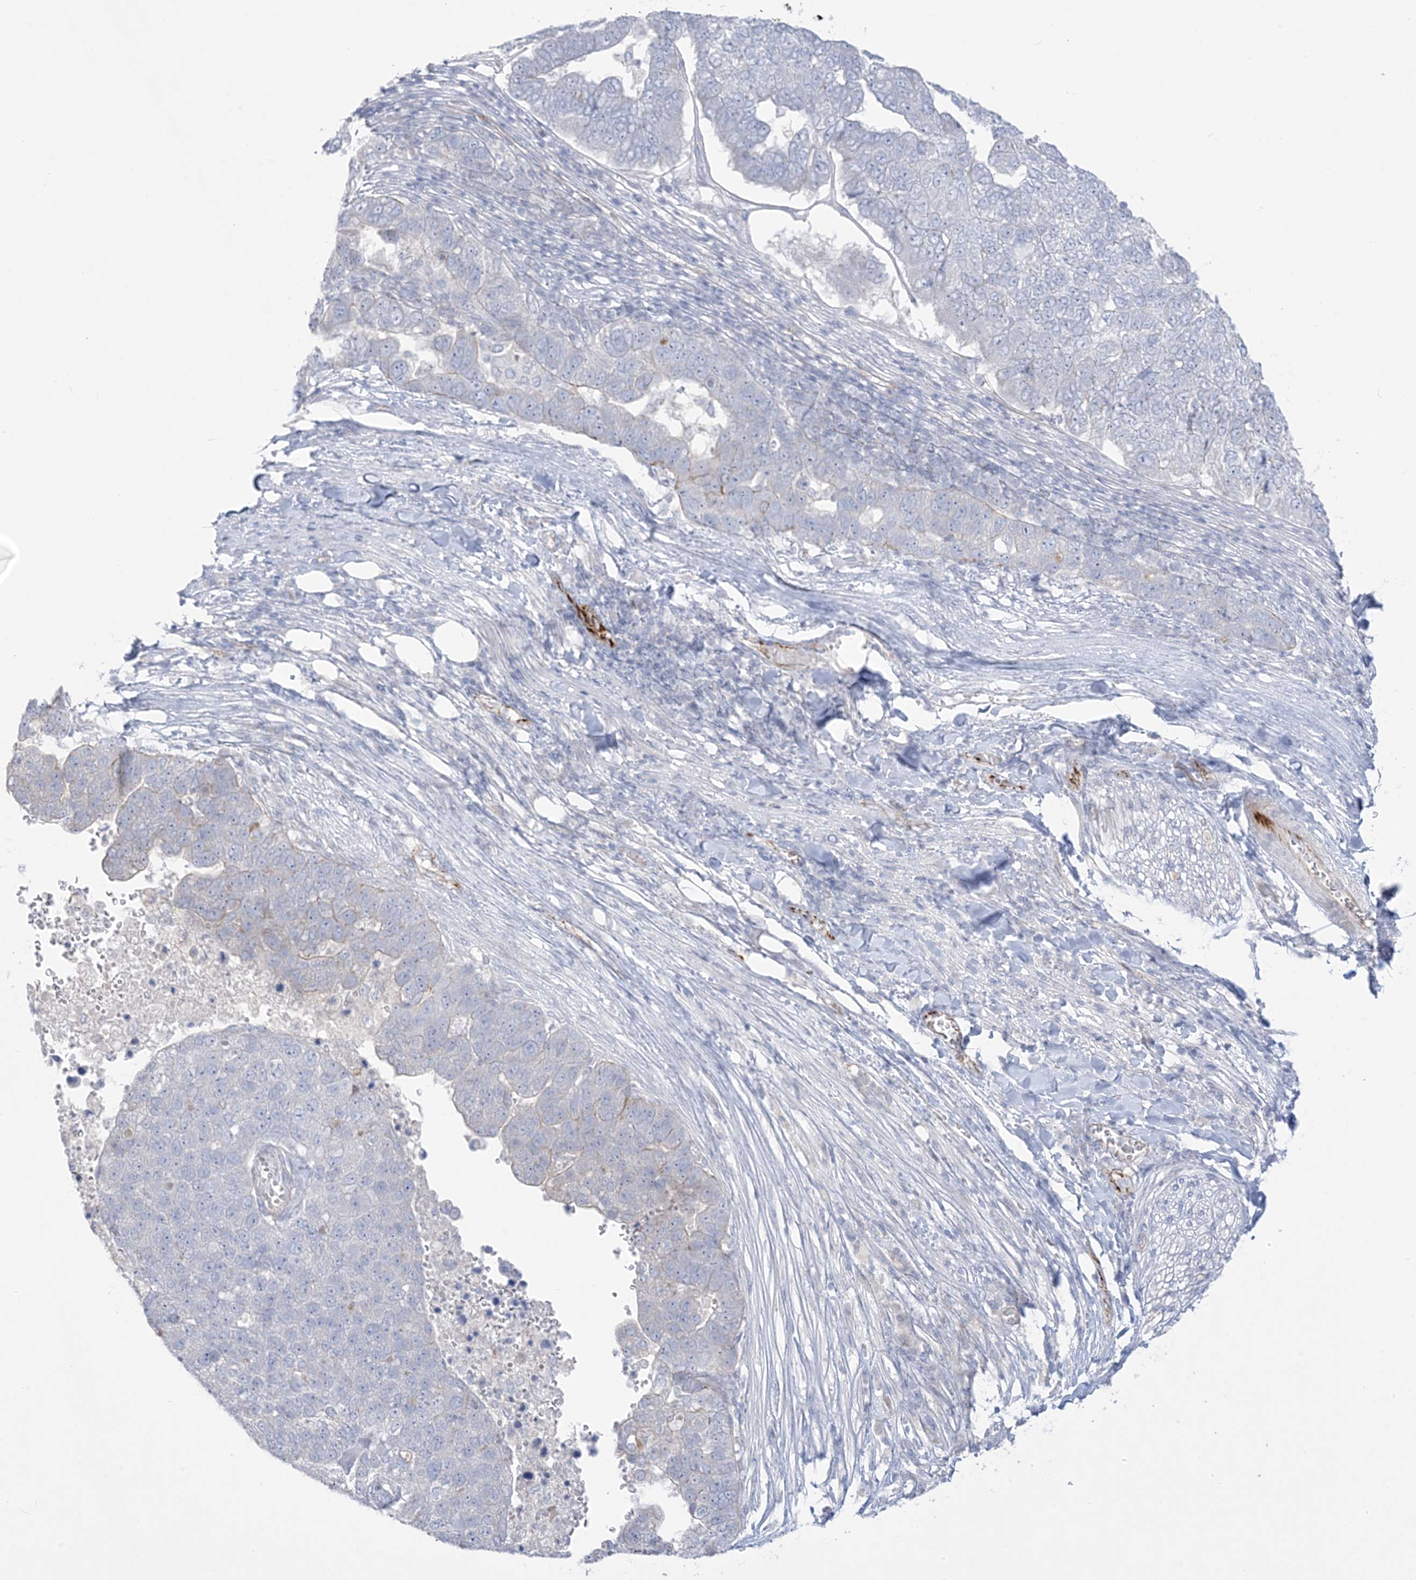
{"staining": {"intensity": "negative", "quantity": "none", "location": "none"}, "tissue": "pancreatic cancer", "cell_type": "Tumor cells", "image_type": "cancer", "snomed": [{"axis": "morphology", "description": "Adenocarcinoma, NOS"}, {"axis": "topography", "description": "Pancreas"}], "caption": "This micrograph is of pancreatic adenocarcinoma stained with IHC to label a protein in brown with the nuclei are counter-stained blue. There is no staining in tumor cells.", "gene": "B3GNT7", "patient": {"sex": "female", "age": 61}}